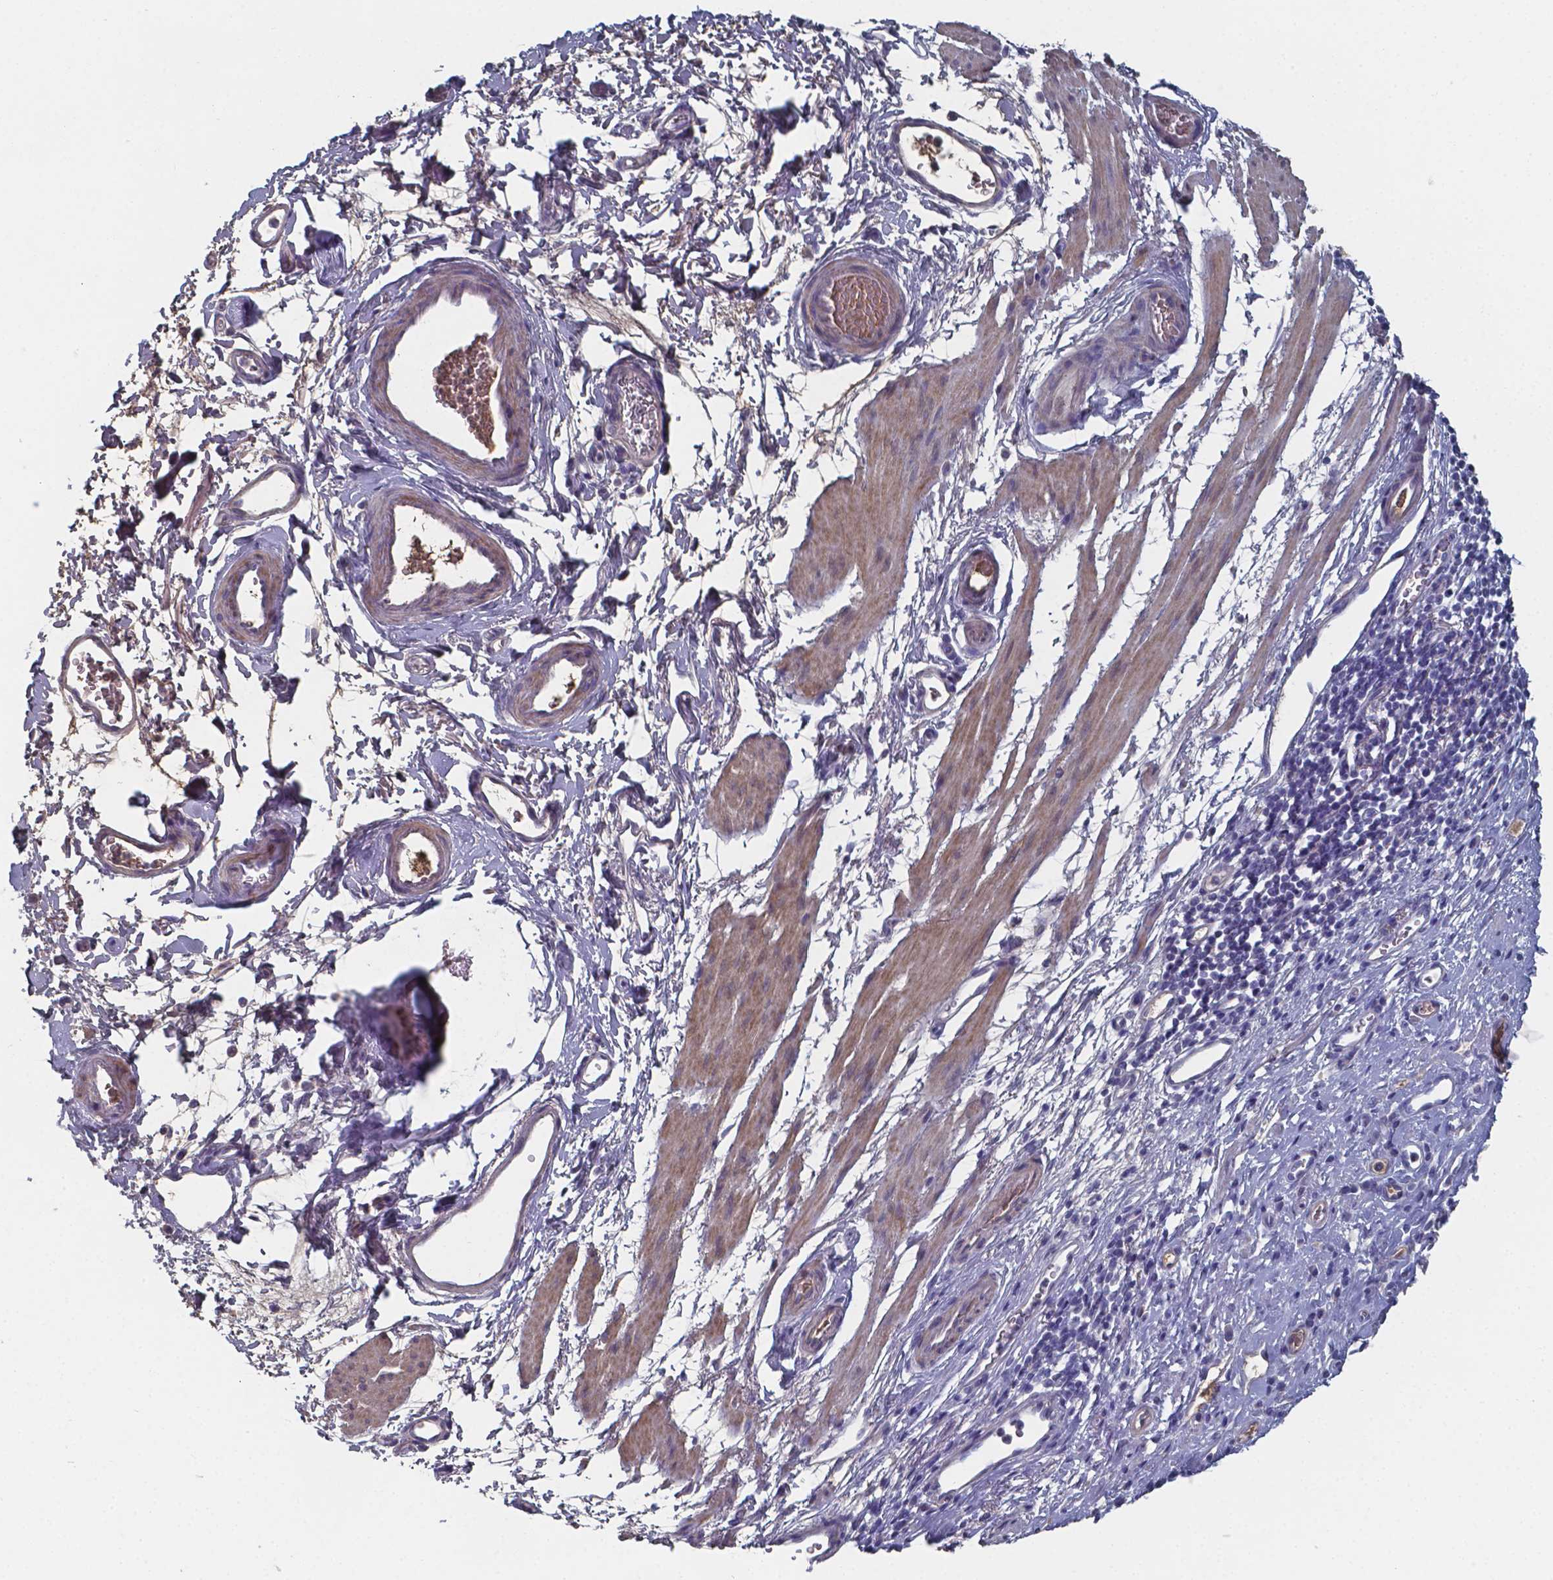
{"staining": {"intensity": "negative", "quantity": "none", "location": "none"}, "tissue": "esophagus", "cell_type": "Squamous epithelial cells", "image_type": "normal", "snomed": [{"axis": "morphology", "description": "Normal tissue, NOS"}, {"axis": "topography", "description": "Esophagus"}], "caption": "The histopathology image reveals no staining of squamous epithelial cells in unremarkable esophagus.", "gene": "BTBD17", "patient": {"sex": "female", "age": 68}}